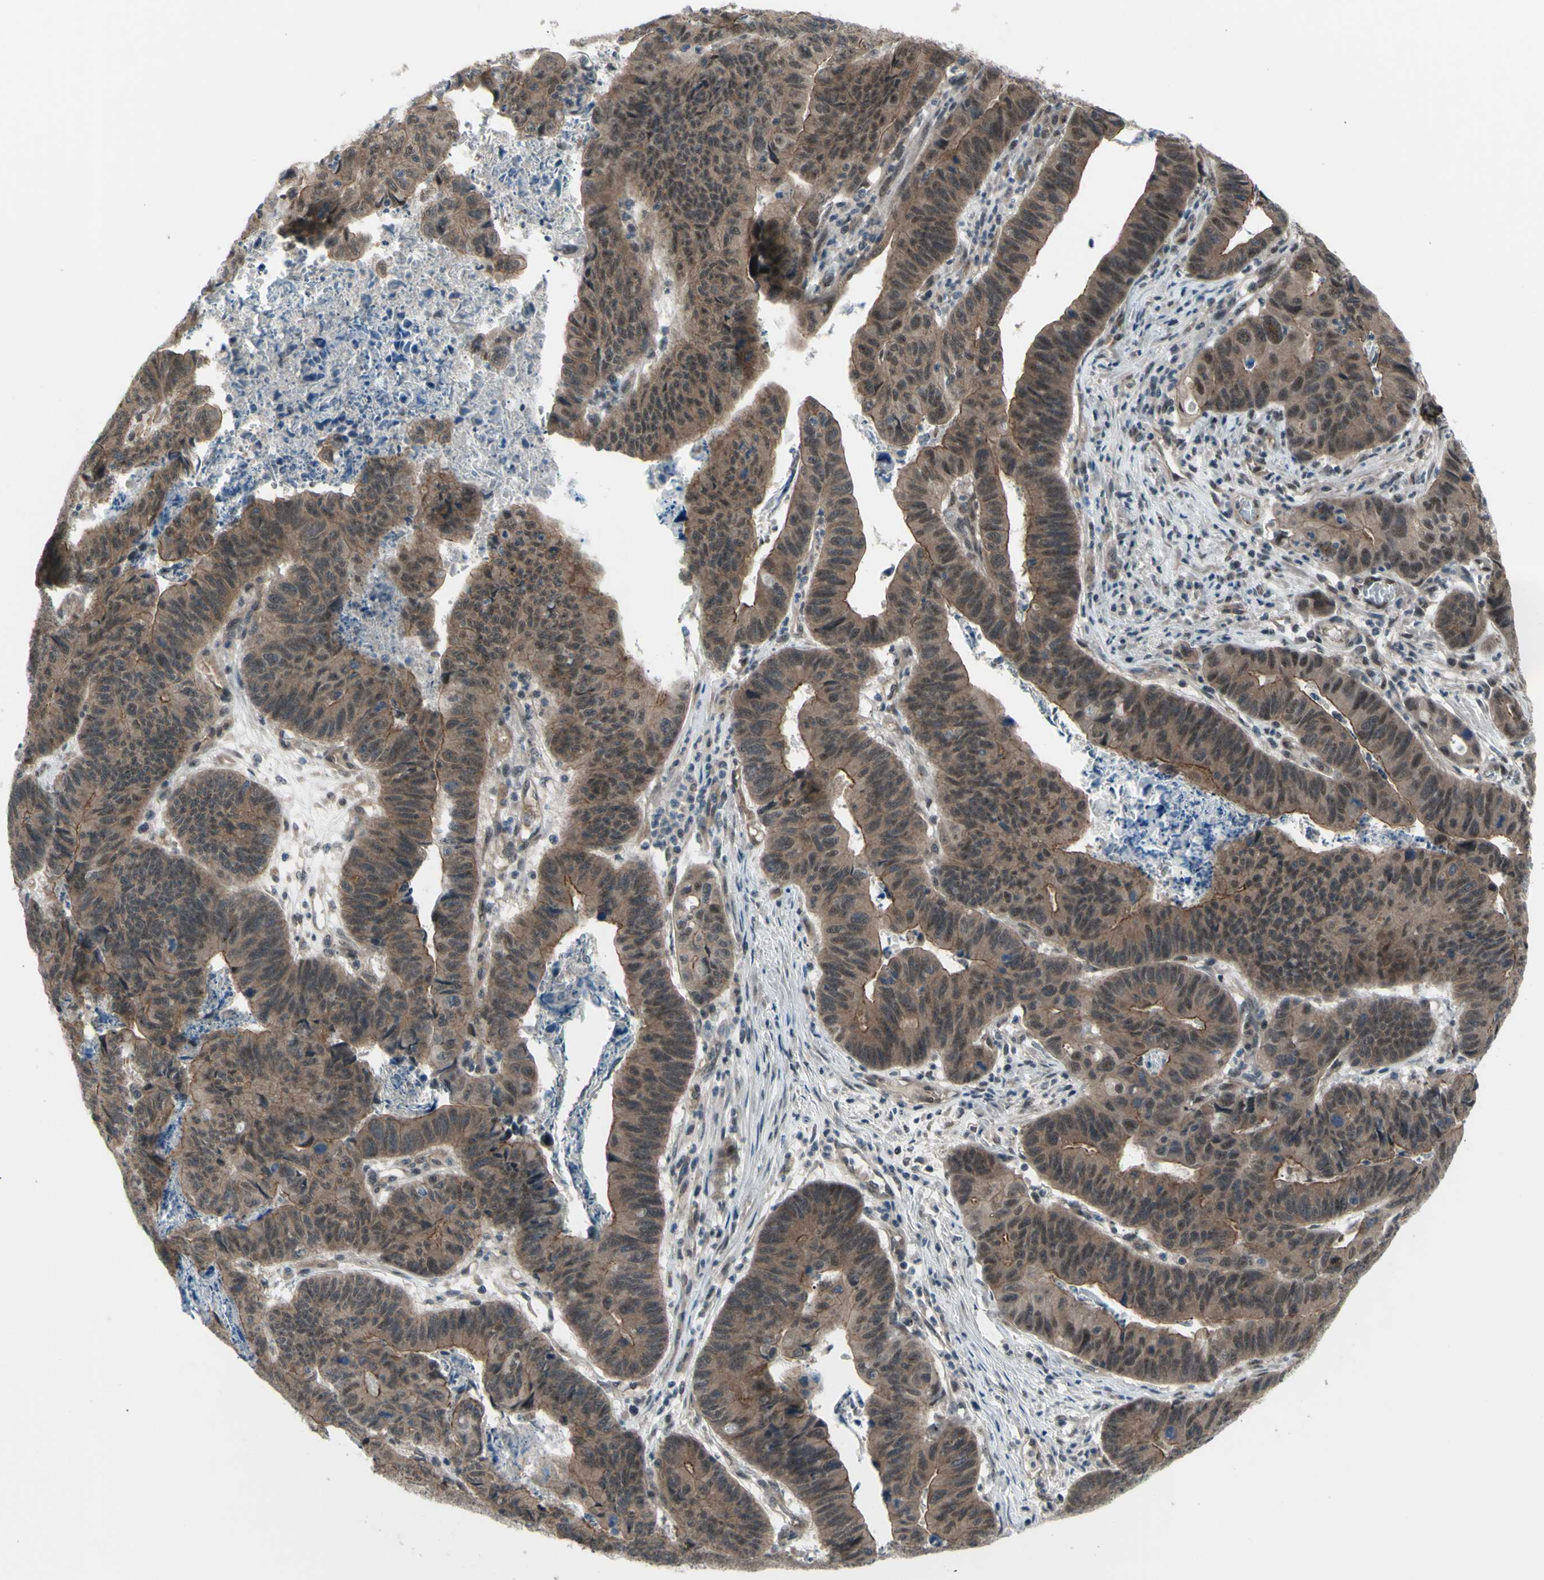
{"staining": {"intensity": "moderate", "quantity": "25%-75%", "location": "cytoplasmic/membranous"}, "tissue": "stomach cancer", "cell_type": "Tumor cells", "image_type": "cancer", "snomed": [{"axis": "morphology", "description": "Adenocarcinoma, NOS"}, {"axis": "topography", "description": "Stomach, lower"}], "caption": "Tumor cells display medium levels of moderate cytoplasmic/membranous positivity in approximately 25%-75% of cells in stomach adenocarcinoma.", "gene": "TRDMT1", "patient": {"sex": "male", "age": 77}}